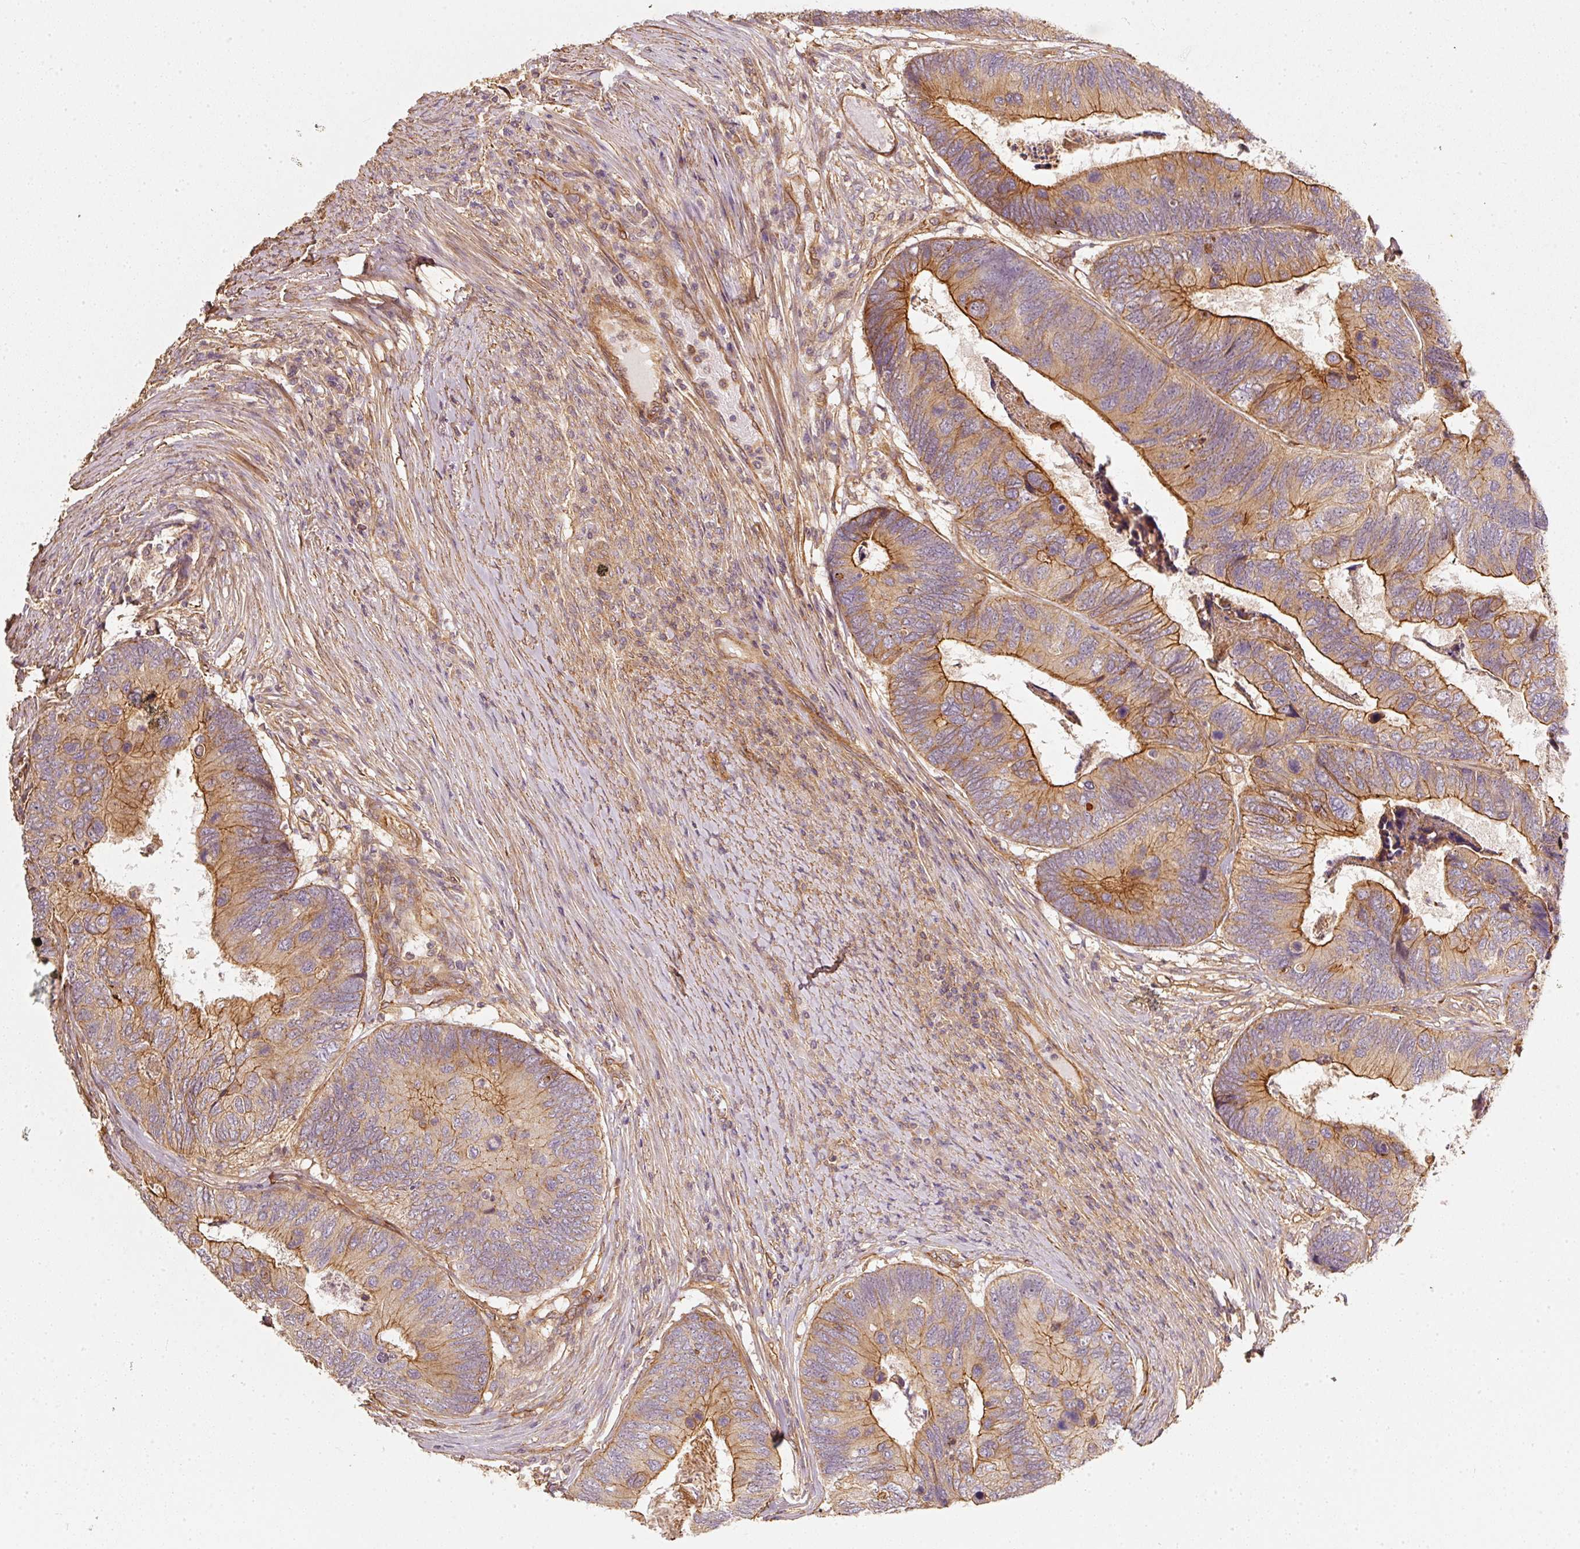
{"staining": {"intensity": "strong", "quantity": ">75%", "location": "cytoplasmic/membranous"}, "tissue": "colorectal cancer", "cell_type": "Tumor cells", "image_type": "cancer", "snomed": [{"axis": "morphology", "description": "Adenocarcinoma, NOS"}, {"axis": "topography", "description": "Colon"}], "caption": "IHC of human colorectal cancer (adenocarcinoma) shows high levels of strong cytoplasmic/membranous expression in about >75% of tumor cells. The staining is performed using DAB brown chromogen to label protein expression. The nuclei are counter-stained blue using hematoxylin.", "gene": "CEP95", "patient": {"sex": "female", "age": 67}}